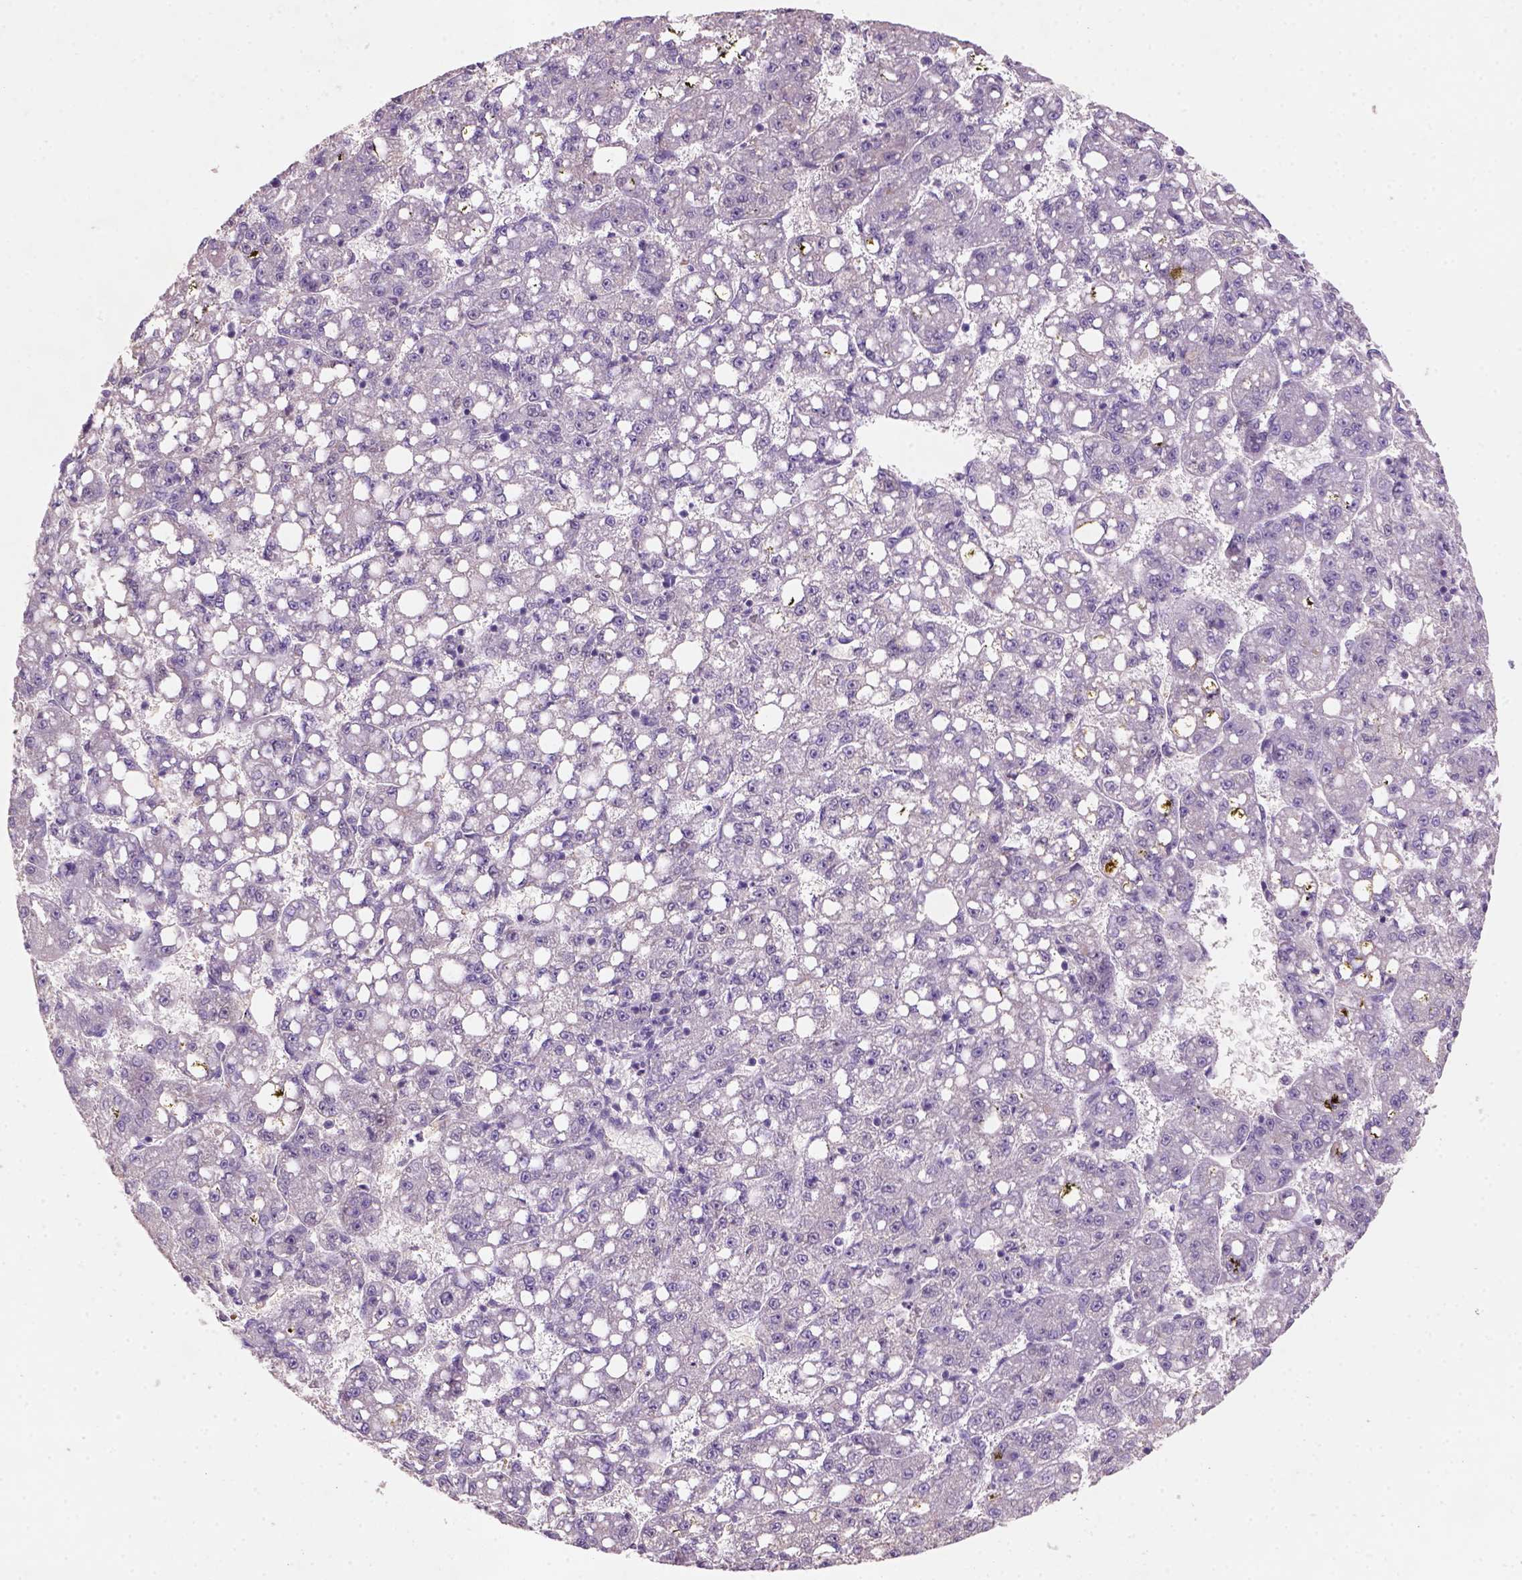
{"staining": {"intensity": "negative", "quantity": "none", "location": "none"}, "tissue": "liver cancer", "cell_type": "Tumor cells", "image_type": "cancer", "snomed": [{"axis": "morphology", "description": "Carcinoma, Hepatocellular, NOS"}, {"axis": "topography", "description": "Liver"}], "caption": "A high-resolution image shows IHC staining of liver cancer, which shows no significant expression in tumor cells.", "gene": "ZMAT4", "patient": {"sex": "female", "age": 65}}